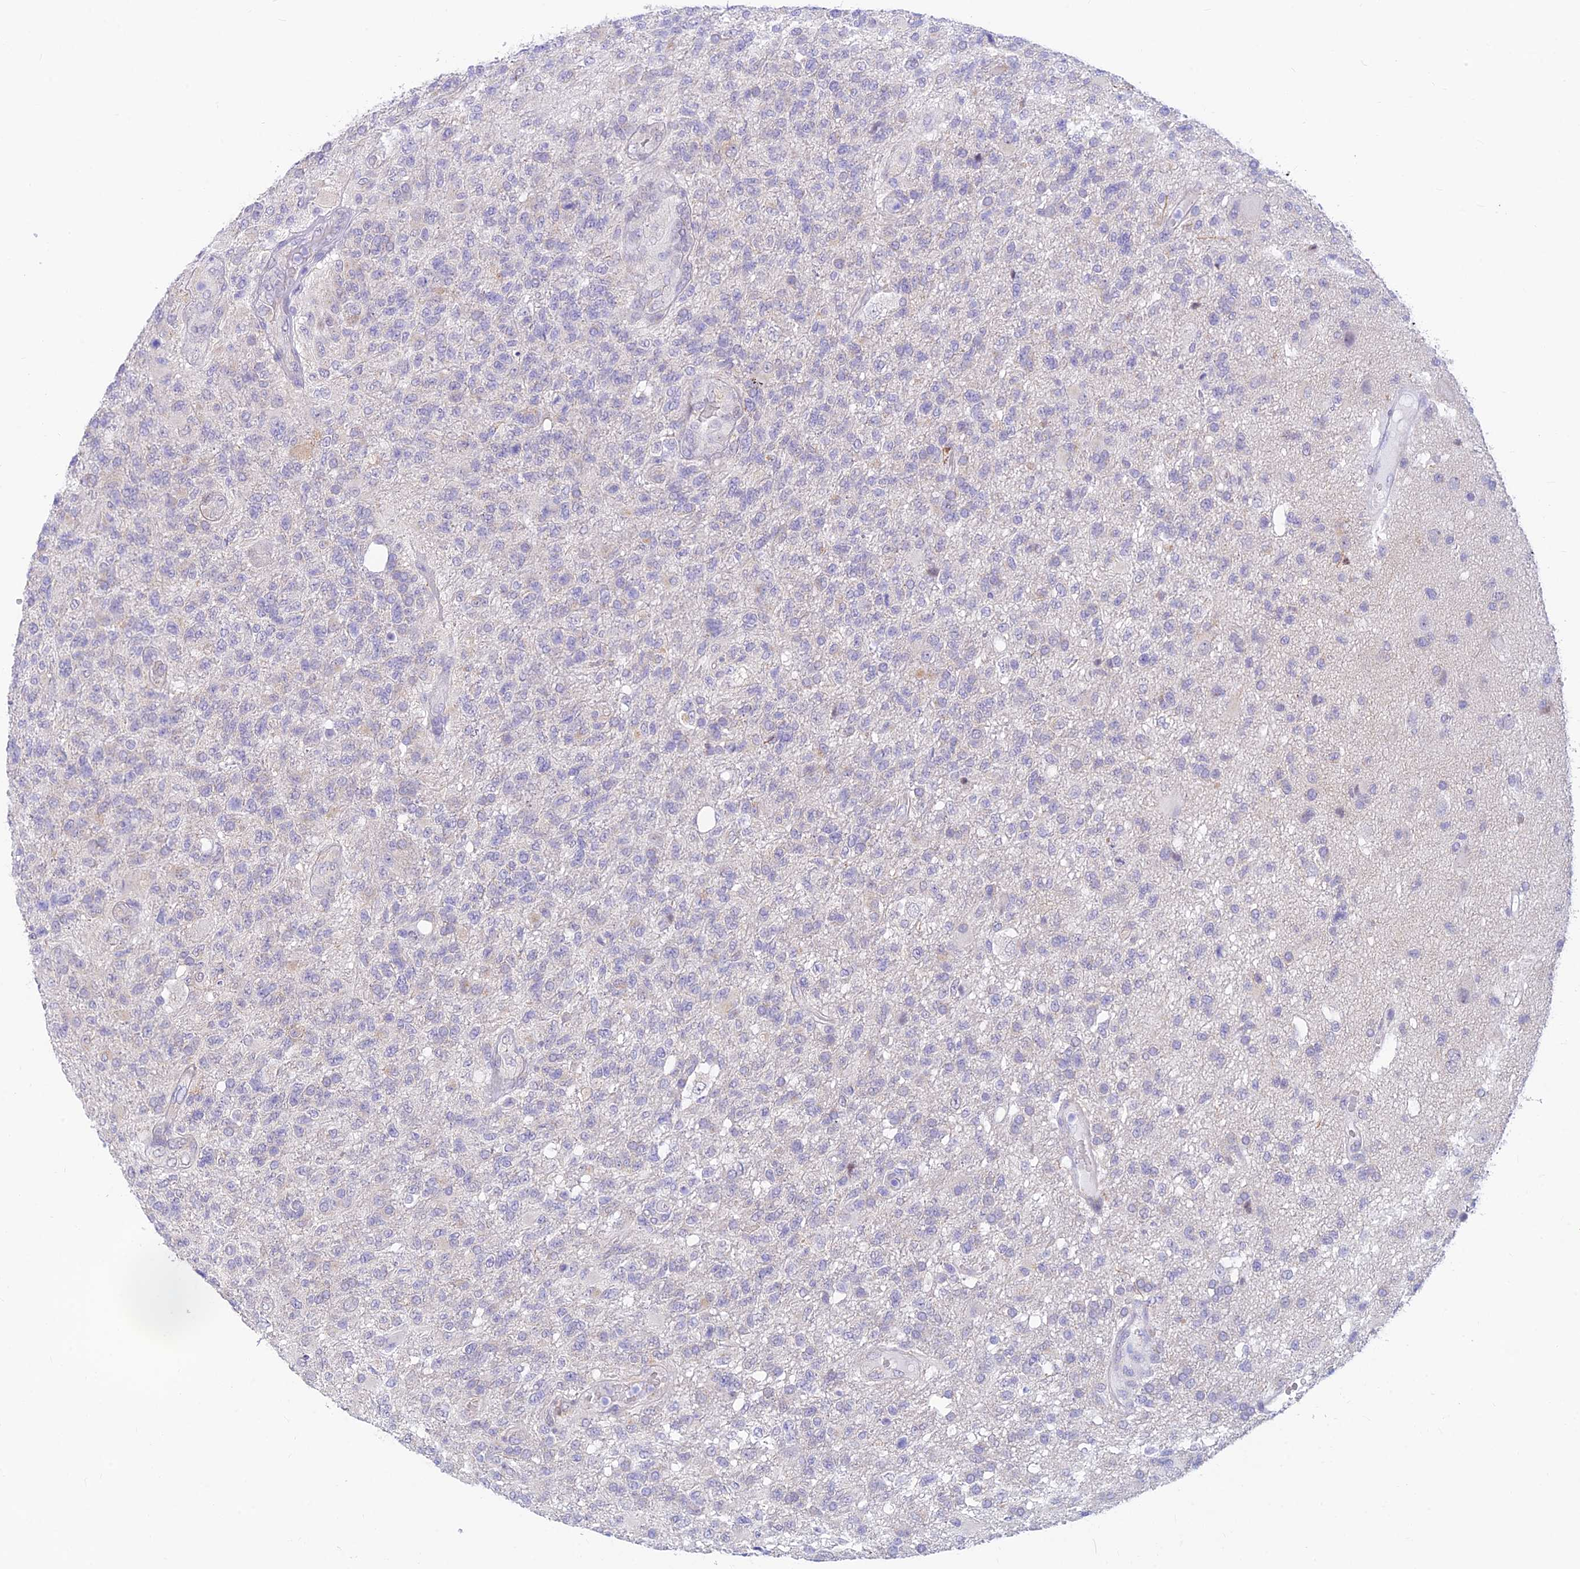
{"staining": {"intensity": "negative", "quantity": "none", "location": "none"}, "tissue": "glioma", "cell_type": "Tumor cells", "image_type": "cancer", "snomed": [{"axis": "morphology", "description": "Glioma, malignant, High grade"}, {"axis": "topography", "description": "Brain"}], "caption": "IHC of human malignant high-grade glioma demonstrates no staining in tumor cells. (Stains: DAB (3,3'-diaminobenzidine) immunohistochemistry (IHC) with hematoxylin counter stain, Microscopy: brightfield microscopy at high magnification).", "gene": "INKA1", "patient": {"sex": "male", "age": 56}}